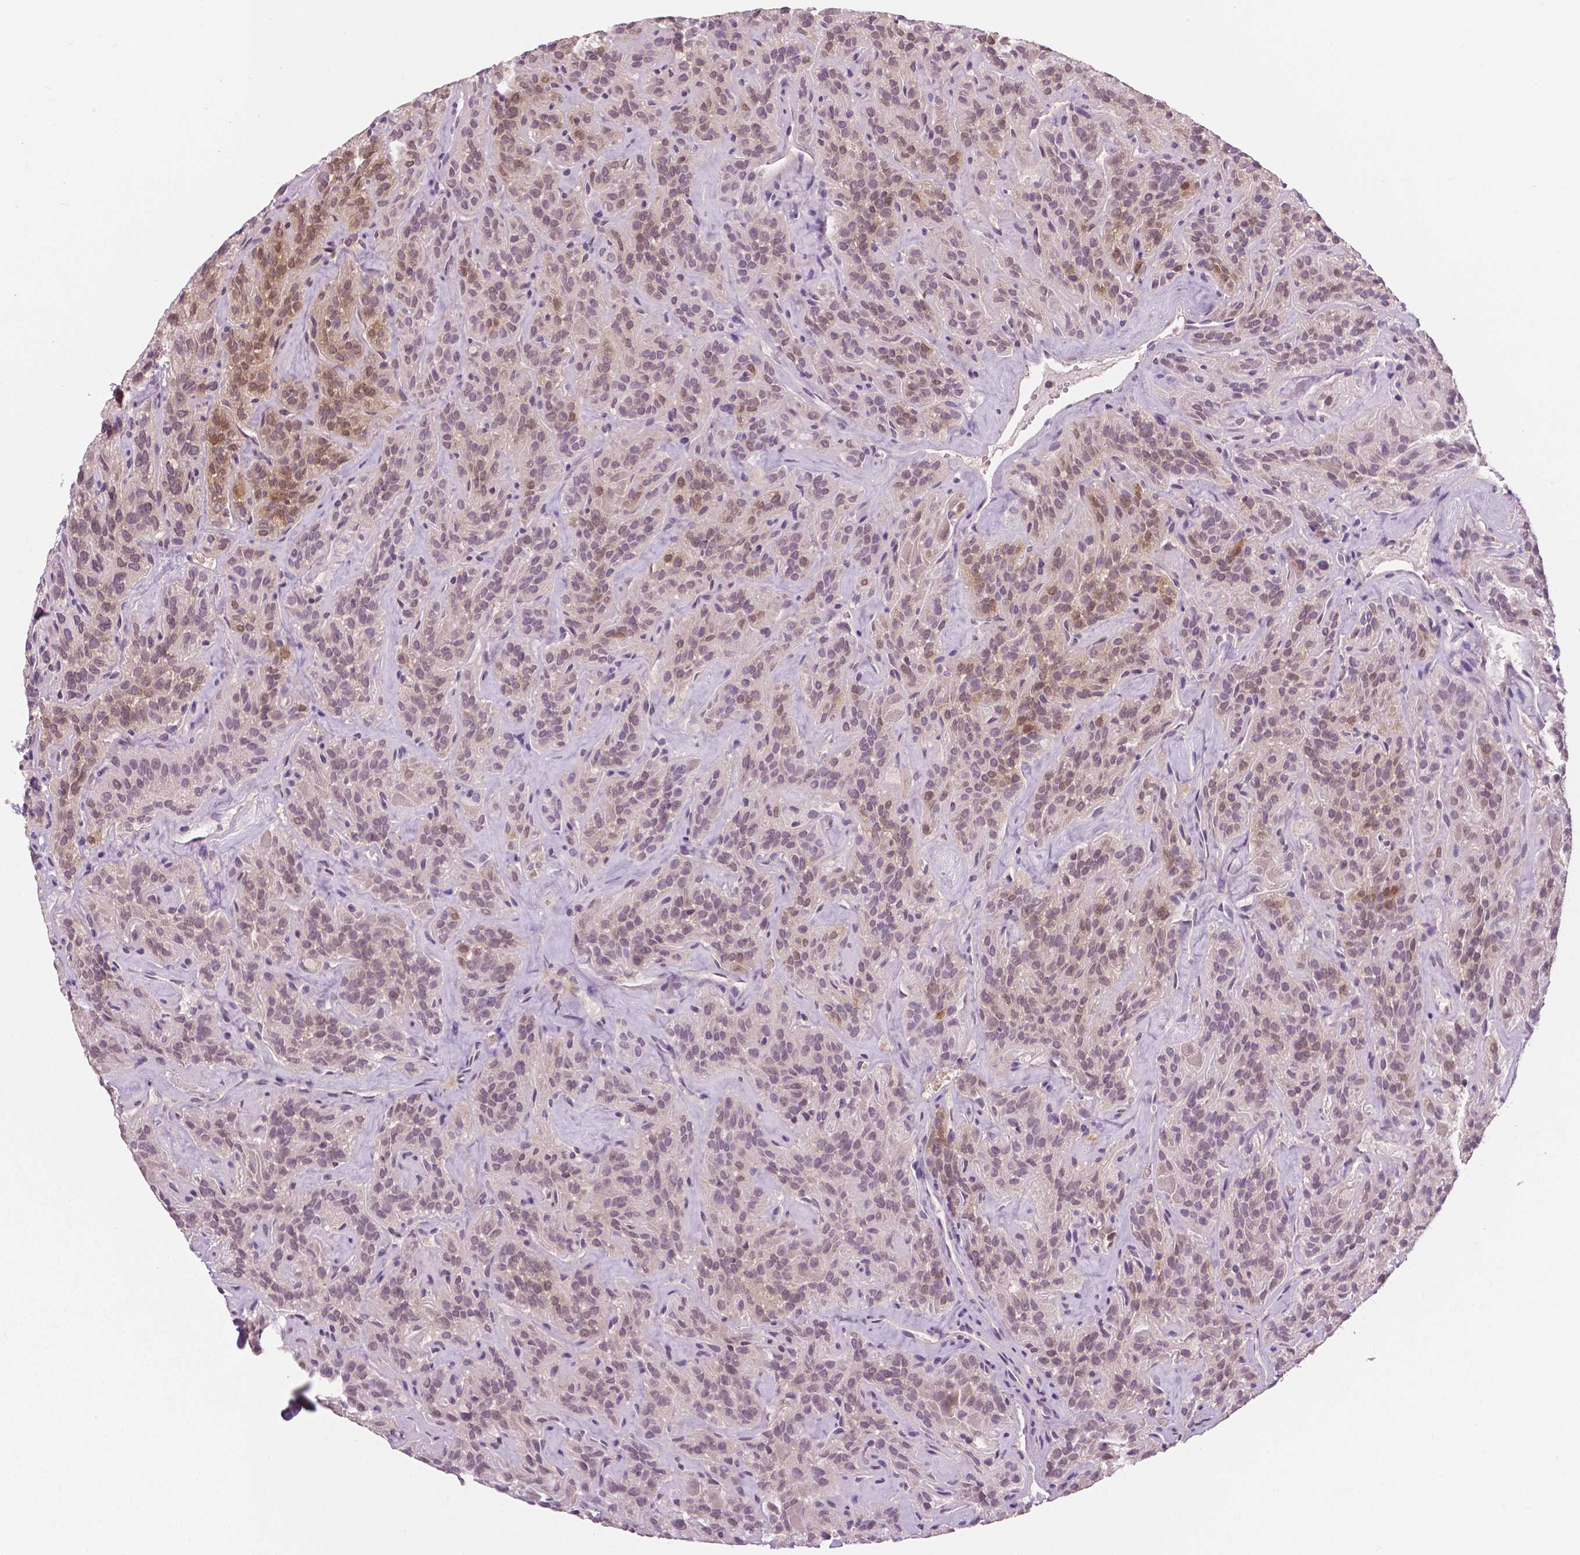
{"staining": {"intensity": "moderate", "quantity": "<25%", "location": "cytoplasmic/membranous"}, "tissue": "thyroid cancer", "cell_type": "Tumor cells", "image_type": "cancer", "snomed": [{"axis": "morphology", "description": "Papillary adenocarcinoma, NOS"}, {"axis": "topography", "description": "Thyroid gland"}], "caption": "Thyroid cancer (papillary adenocarcinoma) stained with immunohistochemistry reveals moderate cytoplasmic/membranous expression in about <25% of tumor cells.", "gene": "NECAB1", "patient": {"sex": "female", "age": 45}}